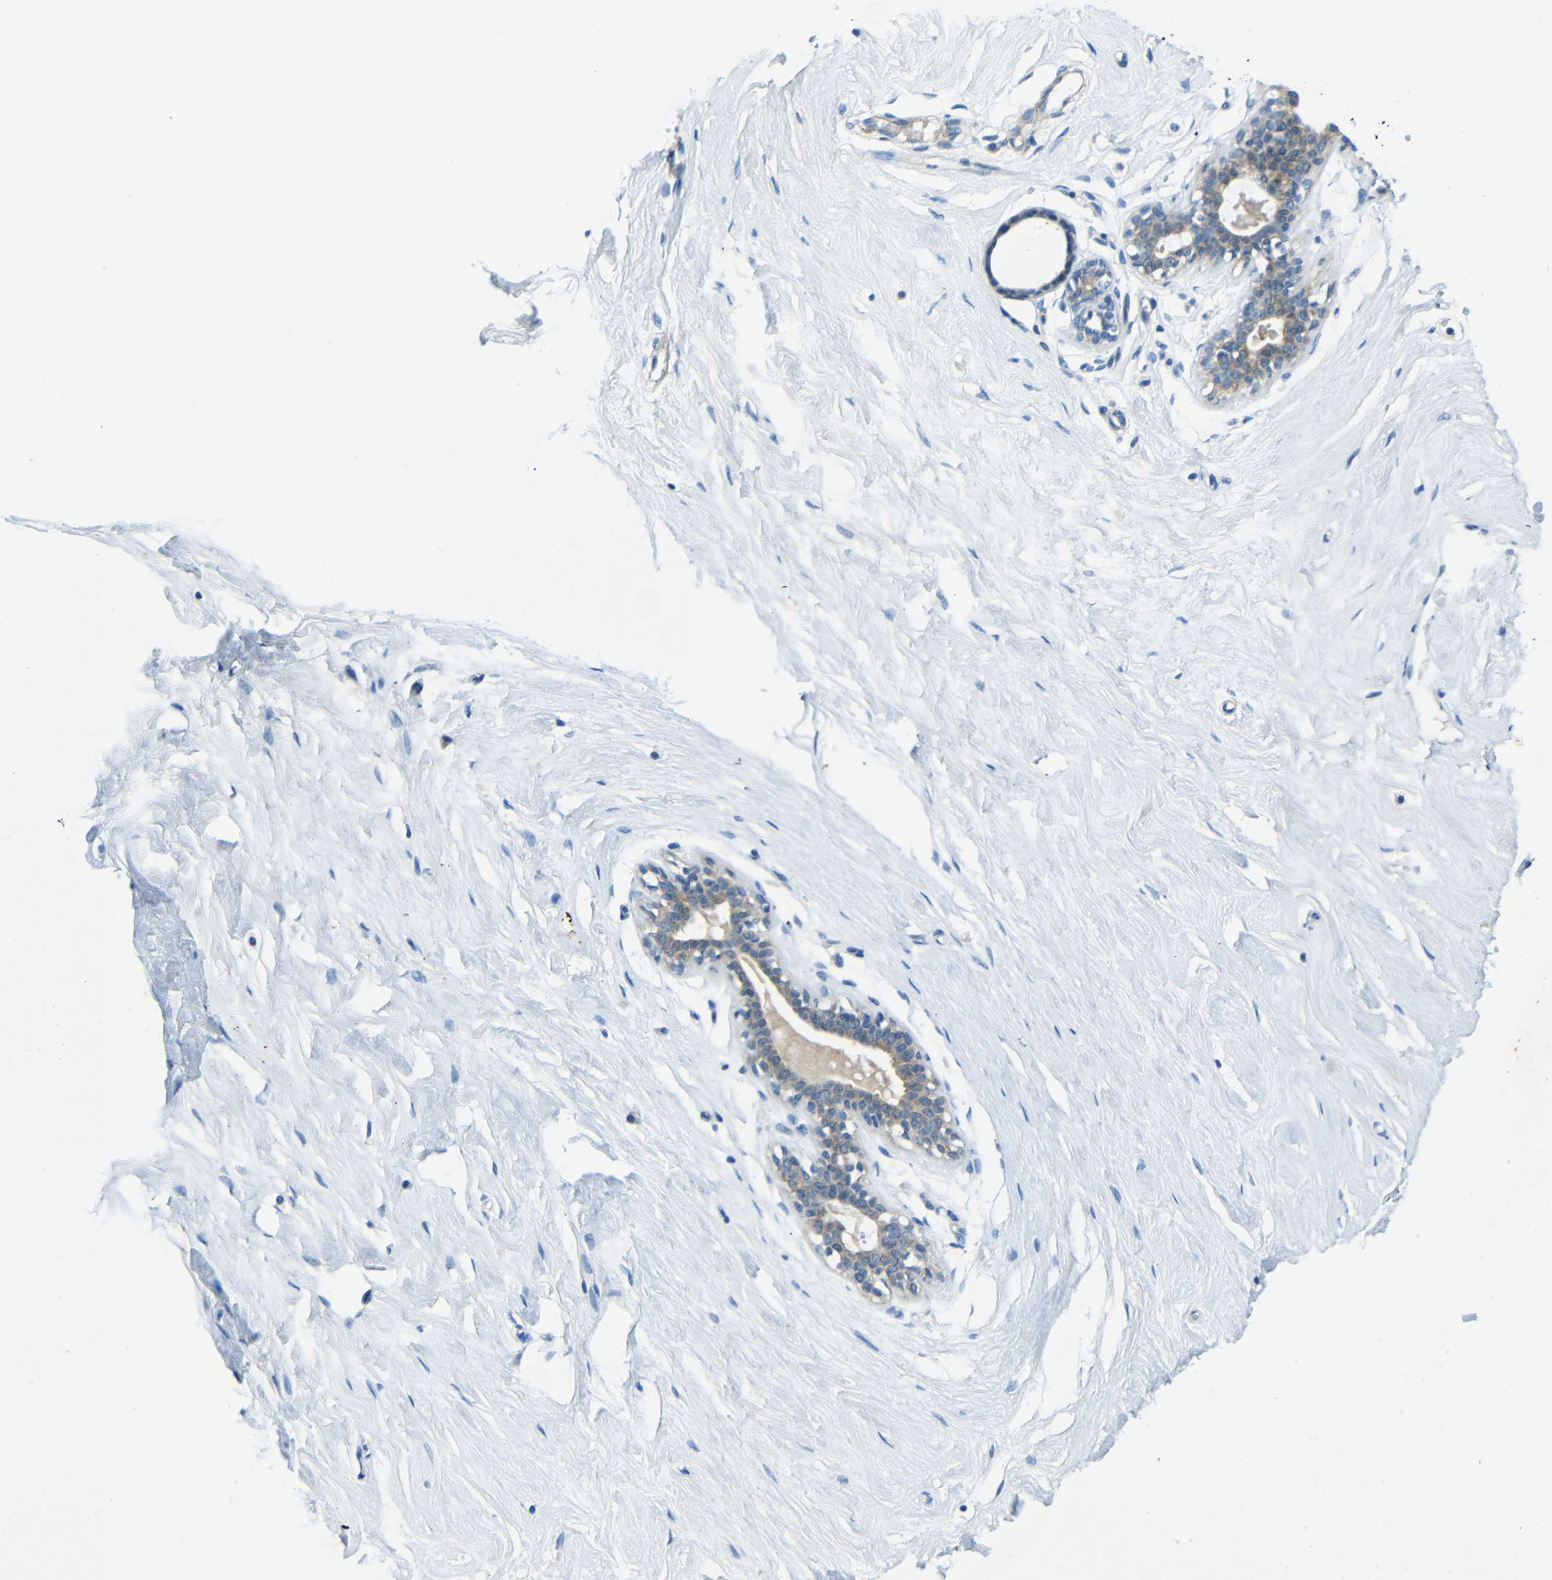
{"staining": {"intensity": "negative", "quantity": "none", "location": "none"}, "tissue": "breast", "cell_type": "Adipocytes", "image_type": "normal", "snomed": [{"axis": "morphology", "description": "Normal tissue, NOS"}, {"axis": "topography", "description": "Breast"}], "caption": "This micrograph is of normal breast stained with IHC to label a protein in brown with the nuclei are counter-stained blue. There is no positivity in adipocytes. Brightfield microscopy of immunohistochemistry stained with DAB (3,3'-diaminobenzidine) (brown) and hematoxylin (blue), captured at high magnification.", "gene": "CYP26B1", "patient": {"sex": "female", "age": 23}}